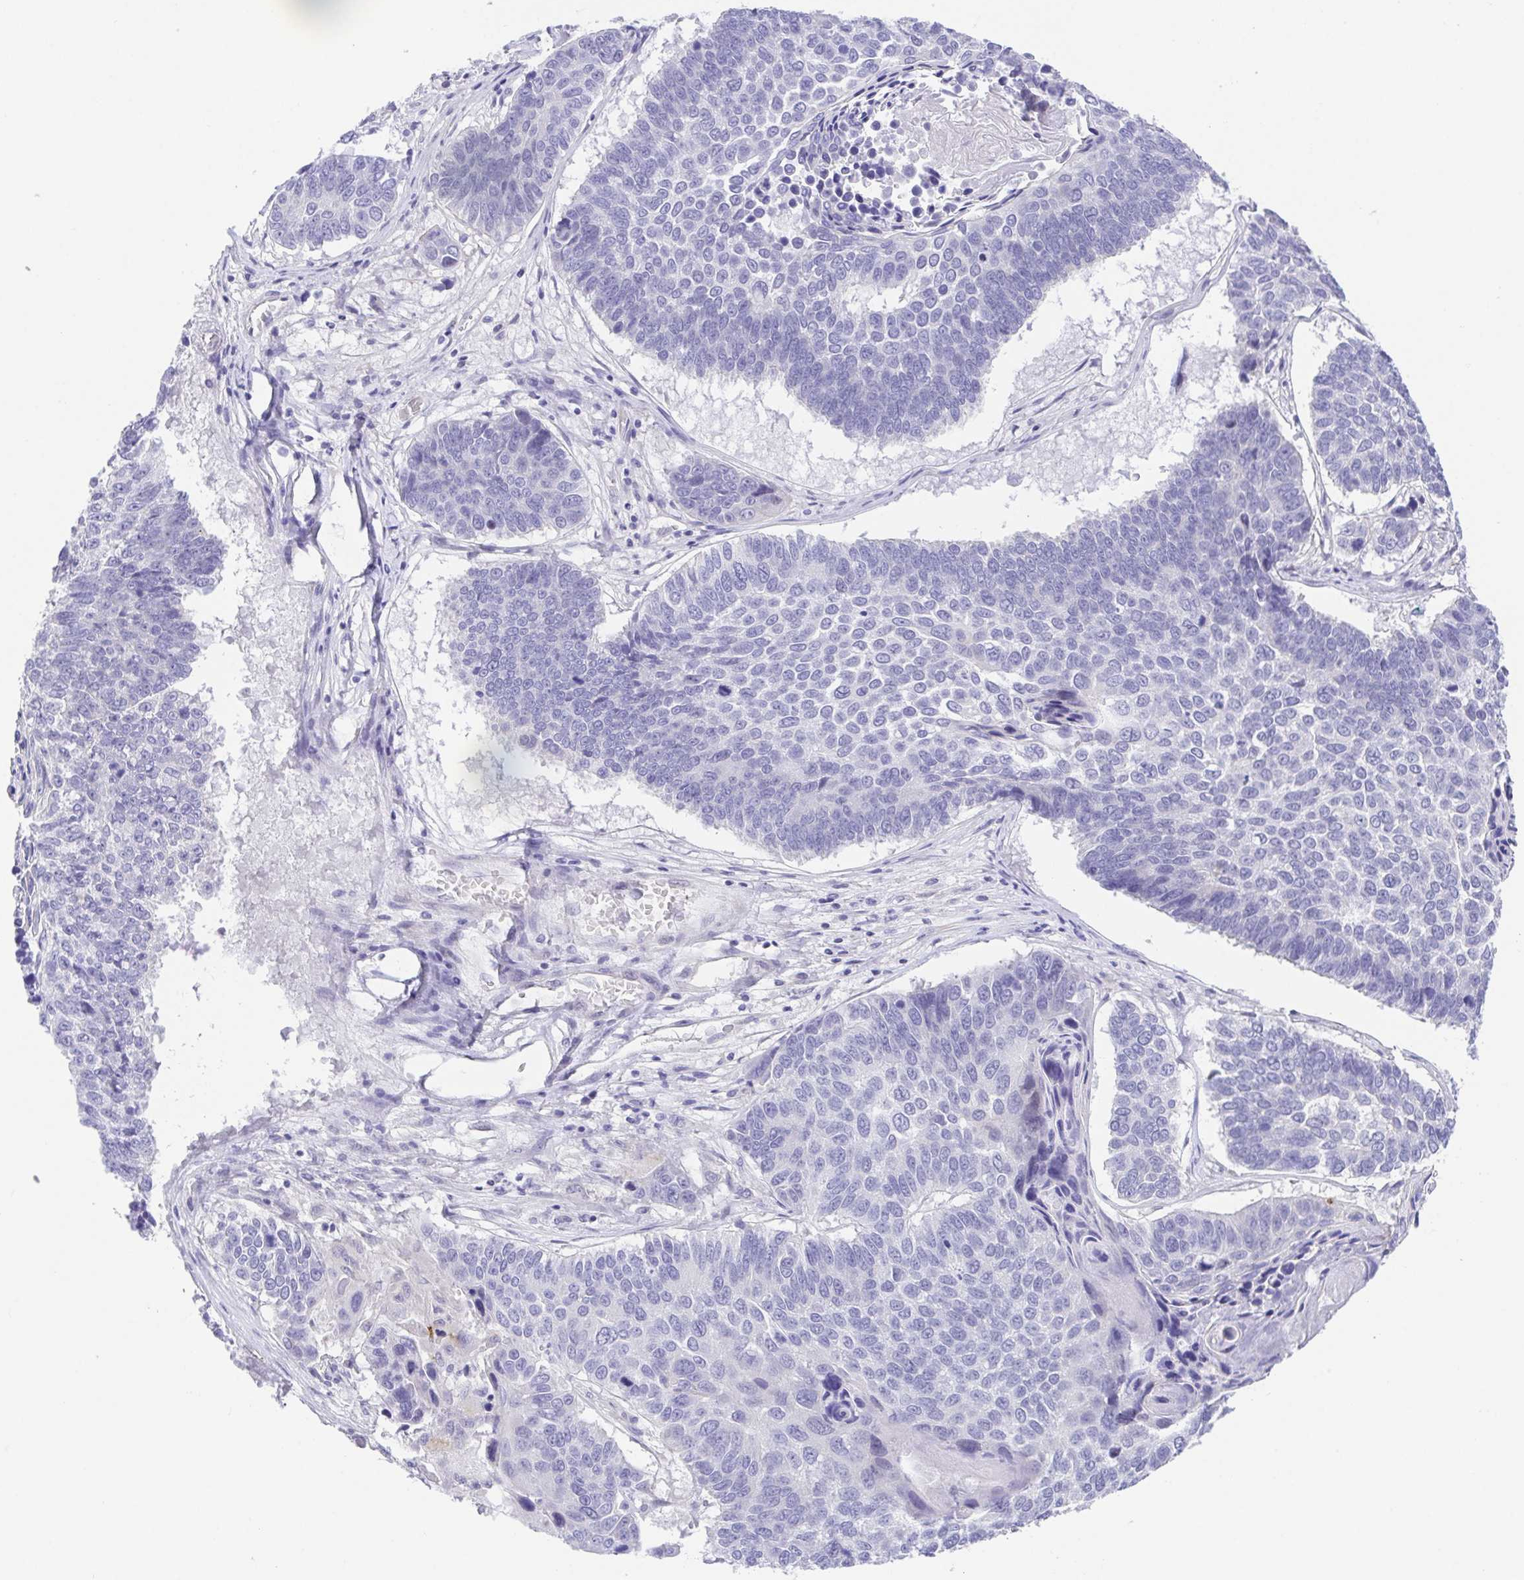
{"staining": {"intensity": "negative", "quantity": "none", "location": "none"}, "tissue": "lung cancer", "cell_type": "Tumor cells", "image_type": "cancer", "snomed": [{"axis": "morphology", "description": "Squamous cell carcinoma, NOS"}, {"axis": "topography", "description": "Lung"}], "caption": "There is no significant staining in tumor cells of lung squamous cell carcinoma.", "gene": "LUZP4", "patient": {"sex": "male", "age": 73}}